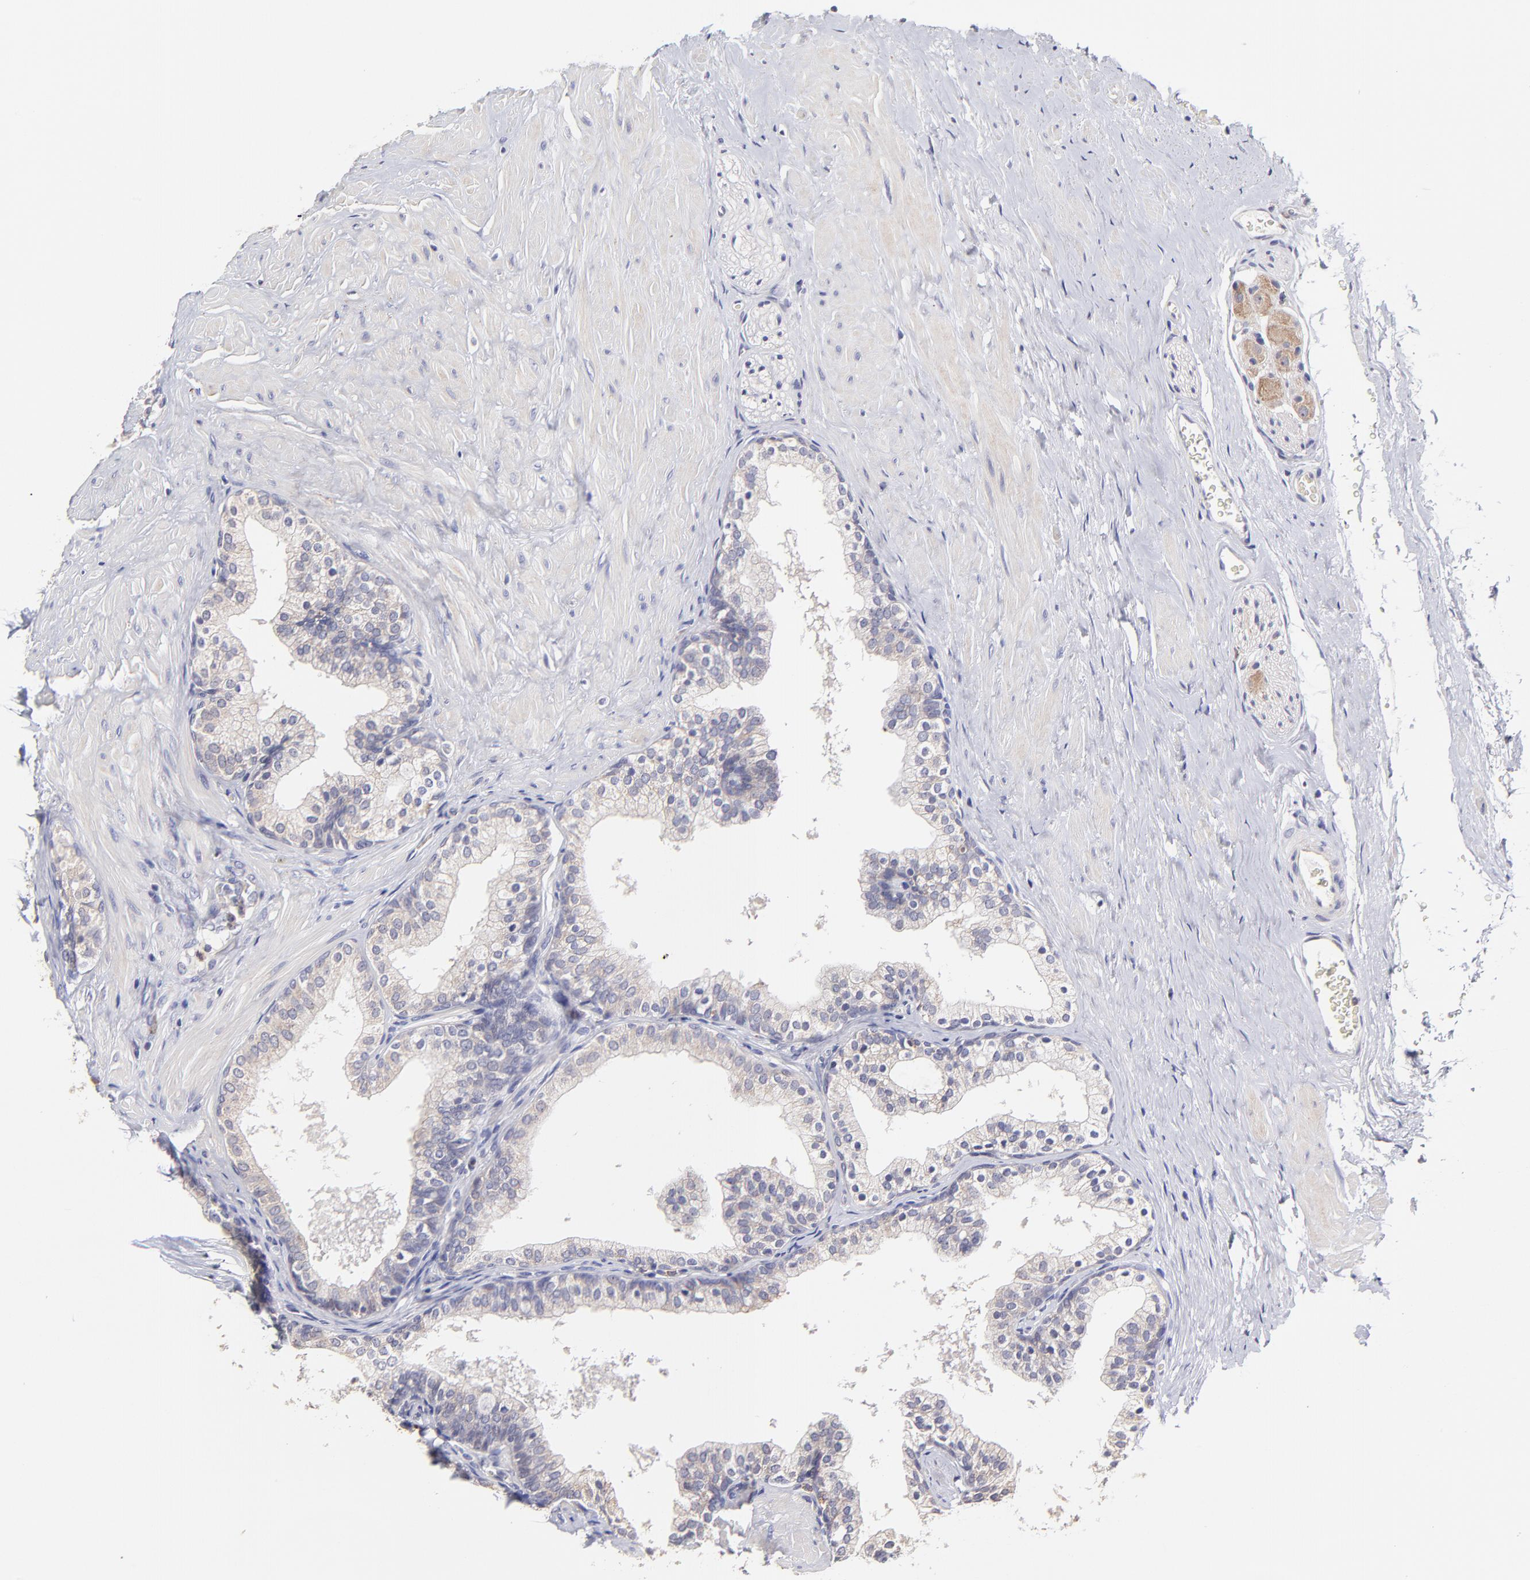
{"staining": {"intensity": "weak", "quantity": "25%-75%", "location": "cytoplasmic/membranous"}, "tissue": "prostate", "cell_type": "Glandular cells", "image_type": "normal", "snomed": [{"axis": "morphology", "description": "Normal tissue, NOS"}, {"axis": "topography", "description": "Prostate"}], "caption": "A low amount of weak cytoplasmic/membranous expression is present in approximately 25%-75% of glandular cells in benign prostate.", "gene": "GCSAM", "patient": {"sex": "male", "age": 60}}